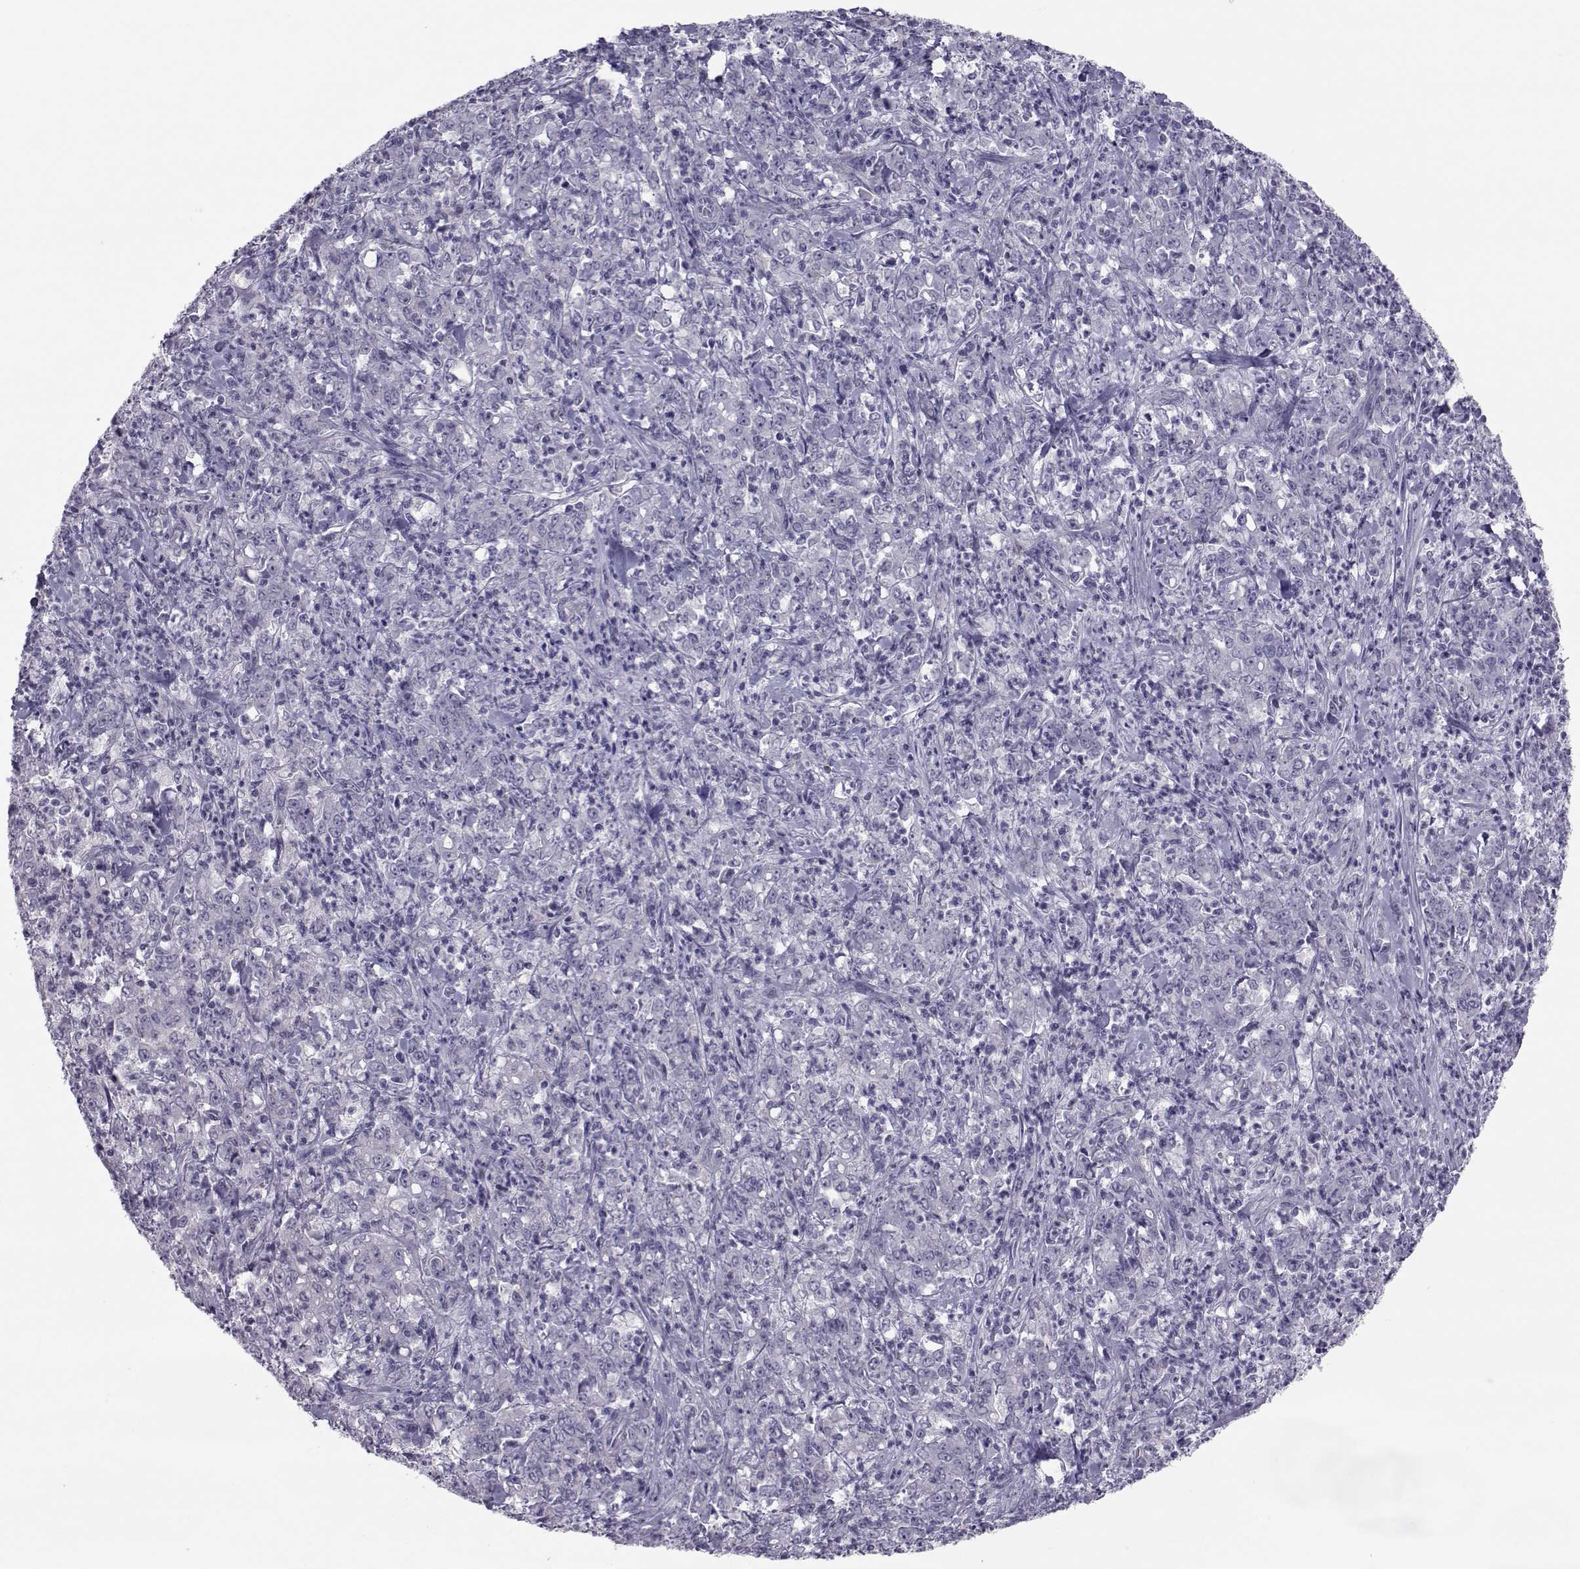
{"staining": {"intensity": "negative", "quantity": "none", "location": "none"}, "tissue": "stomach cancer", "cell_type": "Tumor cells", "image_type": "cancer", "snomed": [{"axis": "morphology", "description": "Adenocarcinoma, NOS"}, {"axis": "topography", "description": "Stomach, lower"}], "caption": "IHC of adenocarcinoma (stomach) shows no expression in tumor cells. Nuclei are stained in blue.", "gene": "GARIN3", "patient": {"sex": "female", "age": 71}}